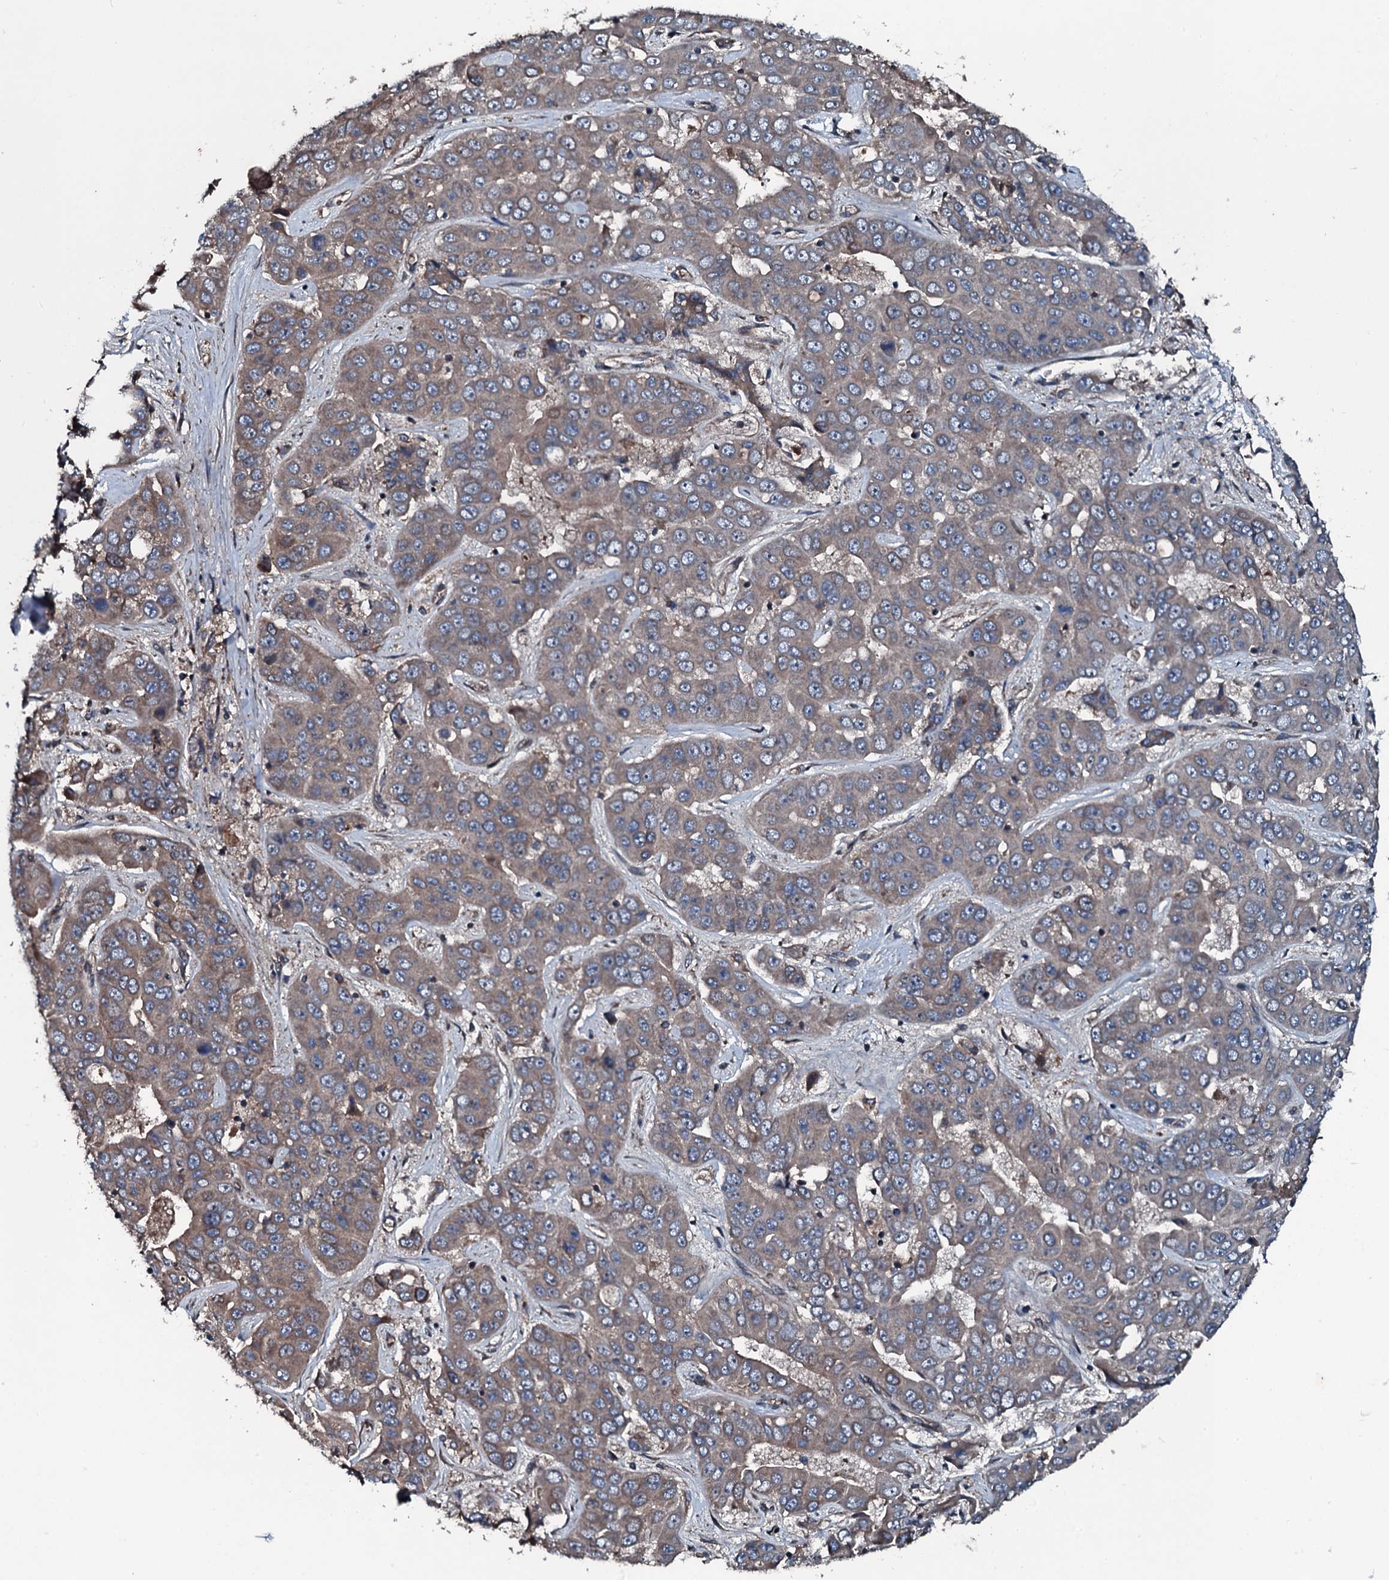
{"staining": {"intensity": "weak", "quantity": "25%-75%", "location": "cytoplasmic/membranous"}, "tissue": "liver cancer", "cell_type": "Tumor cells", "image_type": "cancer", "snomed": [{"axis": "morphology", "description": "Cholangiocarcinoma"}, {"axis": "topography", "description": "Liver"}], "caption": "The image exhibits immunohistochemical staining of cholangiocarcinoma (liver). There is weak cytoplasmic/membranous expression is seen in about 25%-75% of tumor cells.", "gene": "AARS1", "patient": {"sex": "female", "age": 52}}